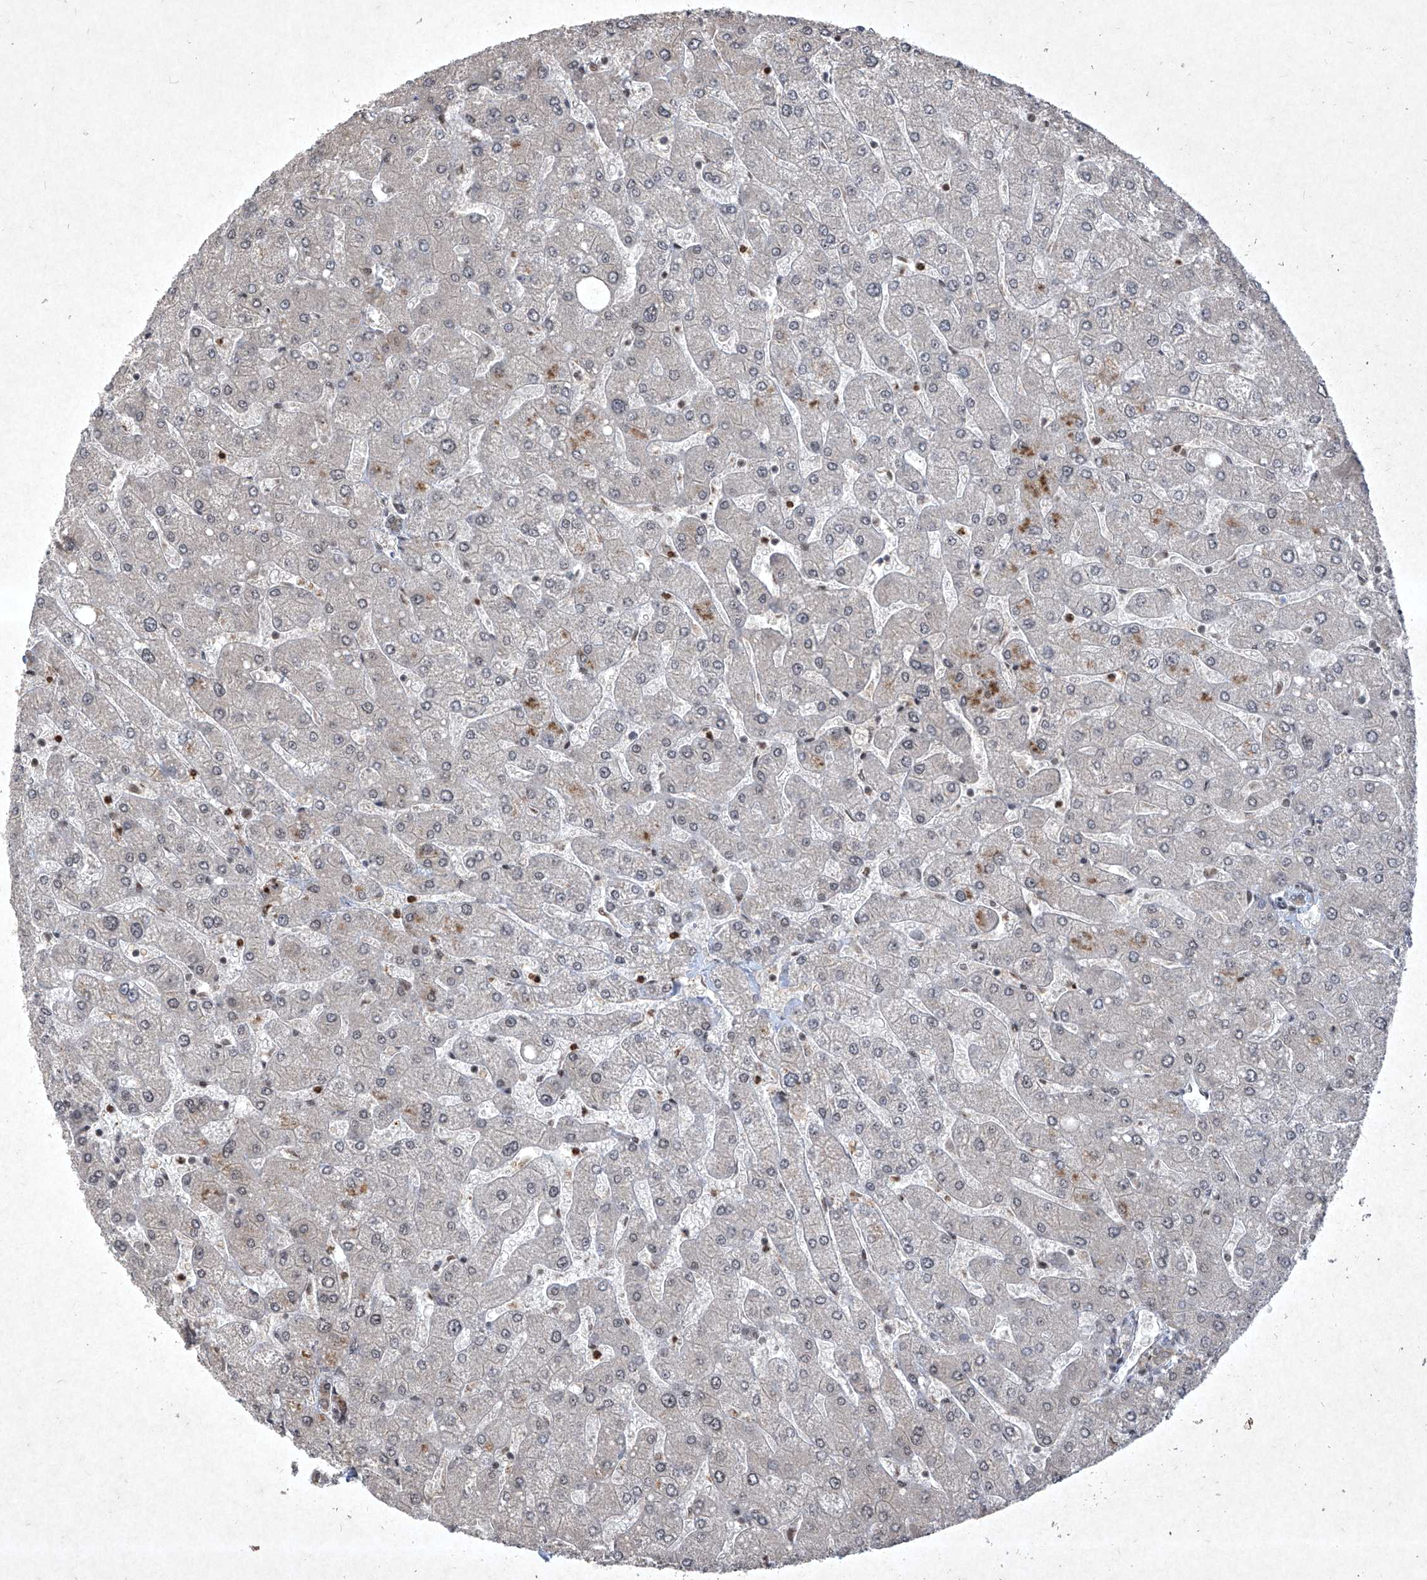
{"staining": {"intensity": "weak", "quantity": "25%-75%", "location": "nuclear"}, "tissue": "liver", "cell_type": "Cholangiocytes", "image_type": "normal", "snomed": [{"axis": "morphology", "description": "Normal tissue, NOS"}, {"axis": "topography", "description": "Liver"}], "caption": "Immunohistochemical staining of normal human liver demonstrates low levels of weak nuclear expression in approximately 25%-75% of cholangiocytes. (Brightfield microscopy of DAB IHC at high magnification).", "gene": "IRF2", "patient": {"sex": "male", "age": 55}}